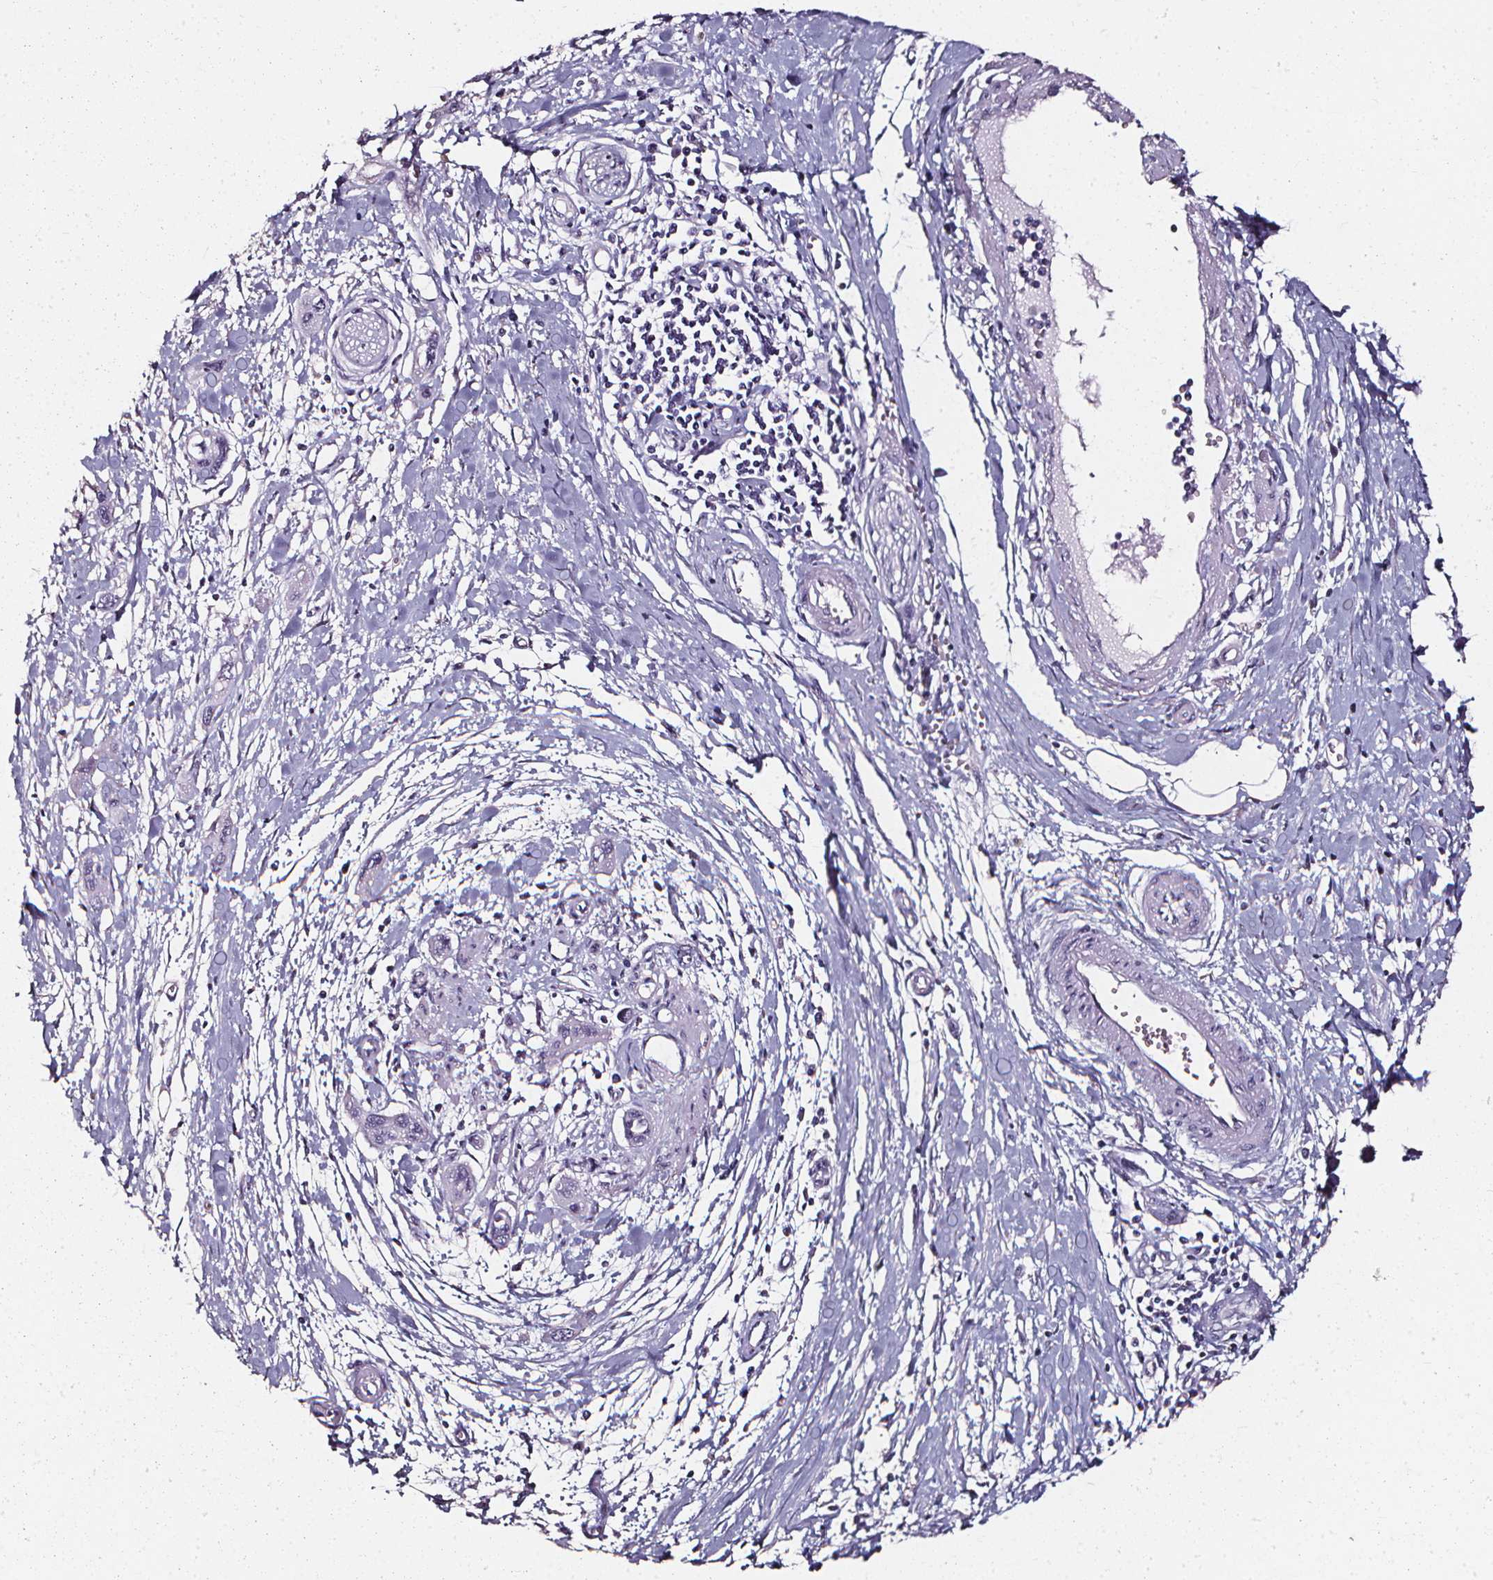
{"staining": {"intensity": "negative", "quantity": "none", "location": "none"}, "tissue": "pancreatic cancer", "cell_type": "Tumor cells", "image_type": "cancer", "snomed": [{"axis": "morphology", "description": "Adenocarcinoma, NOS"}, {"axis": "topography", "description": "Pancreas"}], "caption": "The micrograph displays no staining of tumor cells in pancreatic adenocarcinoma.", "gene": "DEFA5", "patient": {"sex": "male", "age": 60}}